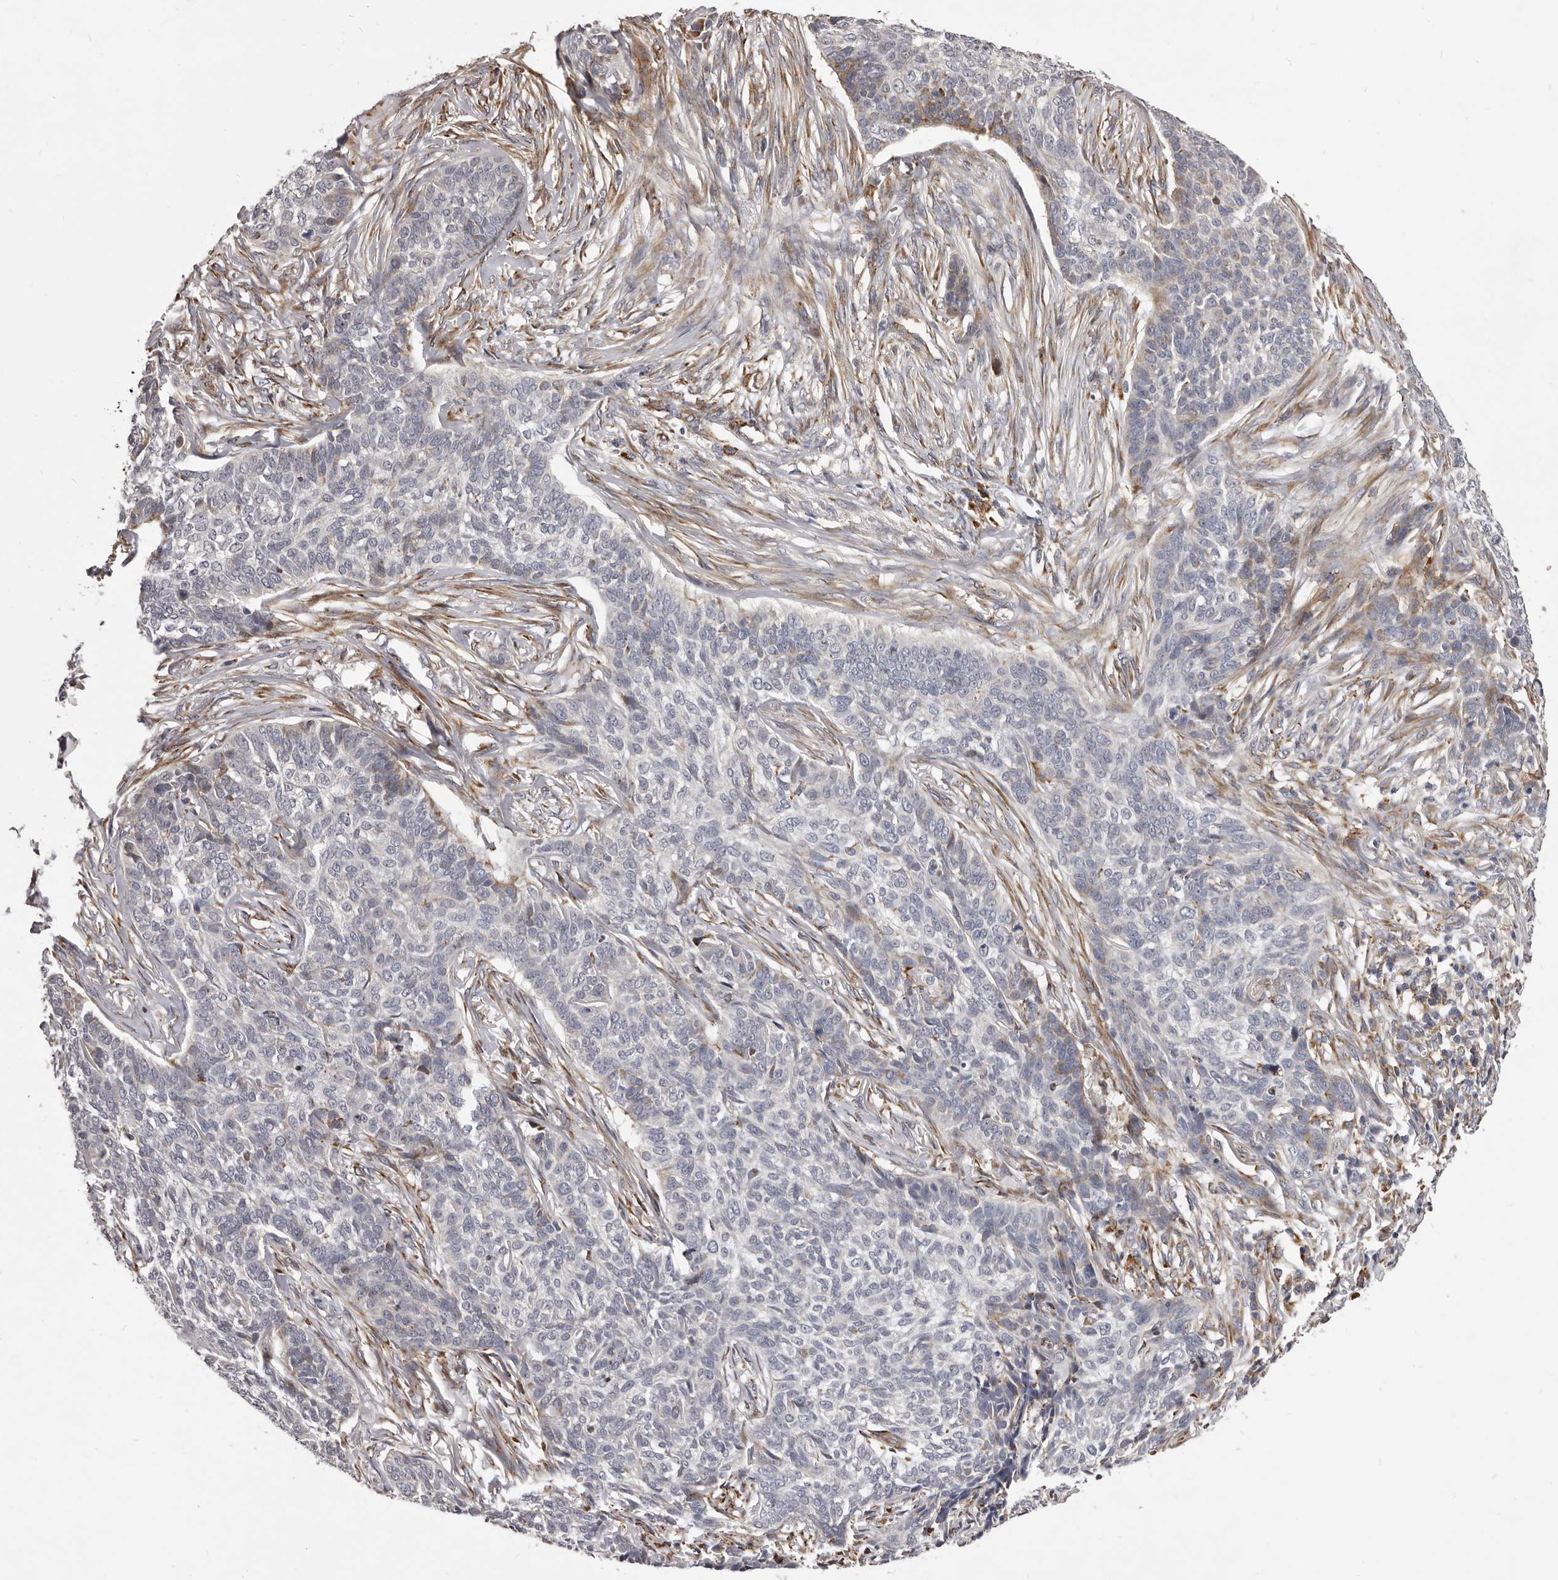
{"staining": {"intensity": "negative", "quantity": "none", "location": "none"}, "tissue": "skin cancer", "cell_type": "Tumor cells", "image_type": "cancer", "snomed": [{"axis": "morphology", "description": "Basal cell carcinoma"}, {"axis": "topography", "description": "Skin"}], "caption": "Human skin cancer stained for a protein using IHC exhibits no expression in tumor cells.", "gene": "ALPK1", "patient": {"sex": "male", "age": 85}}